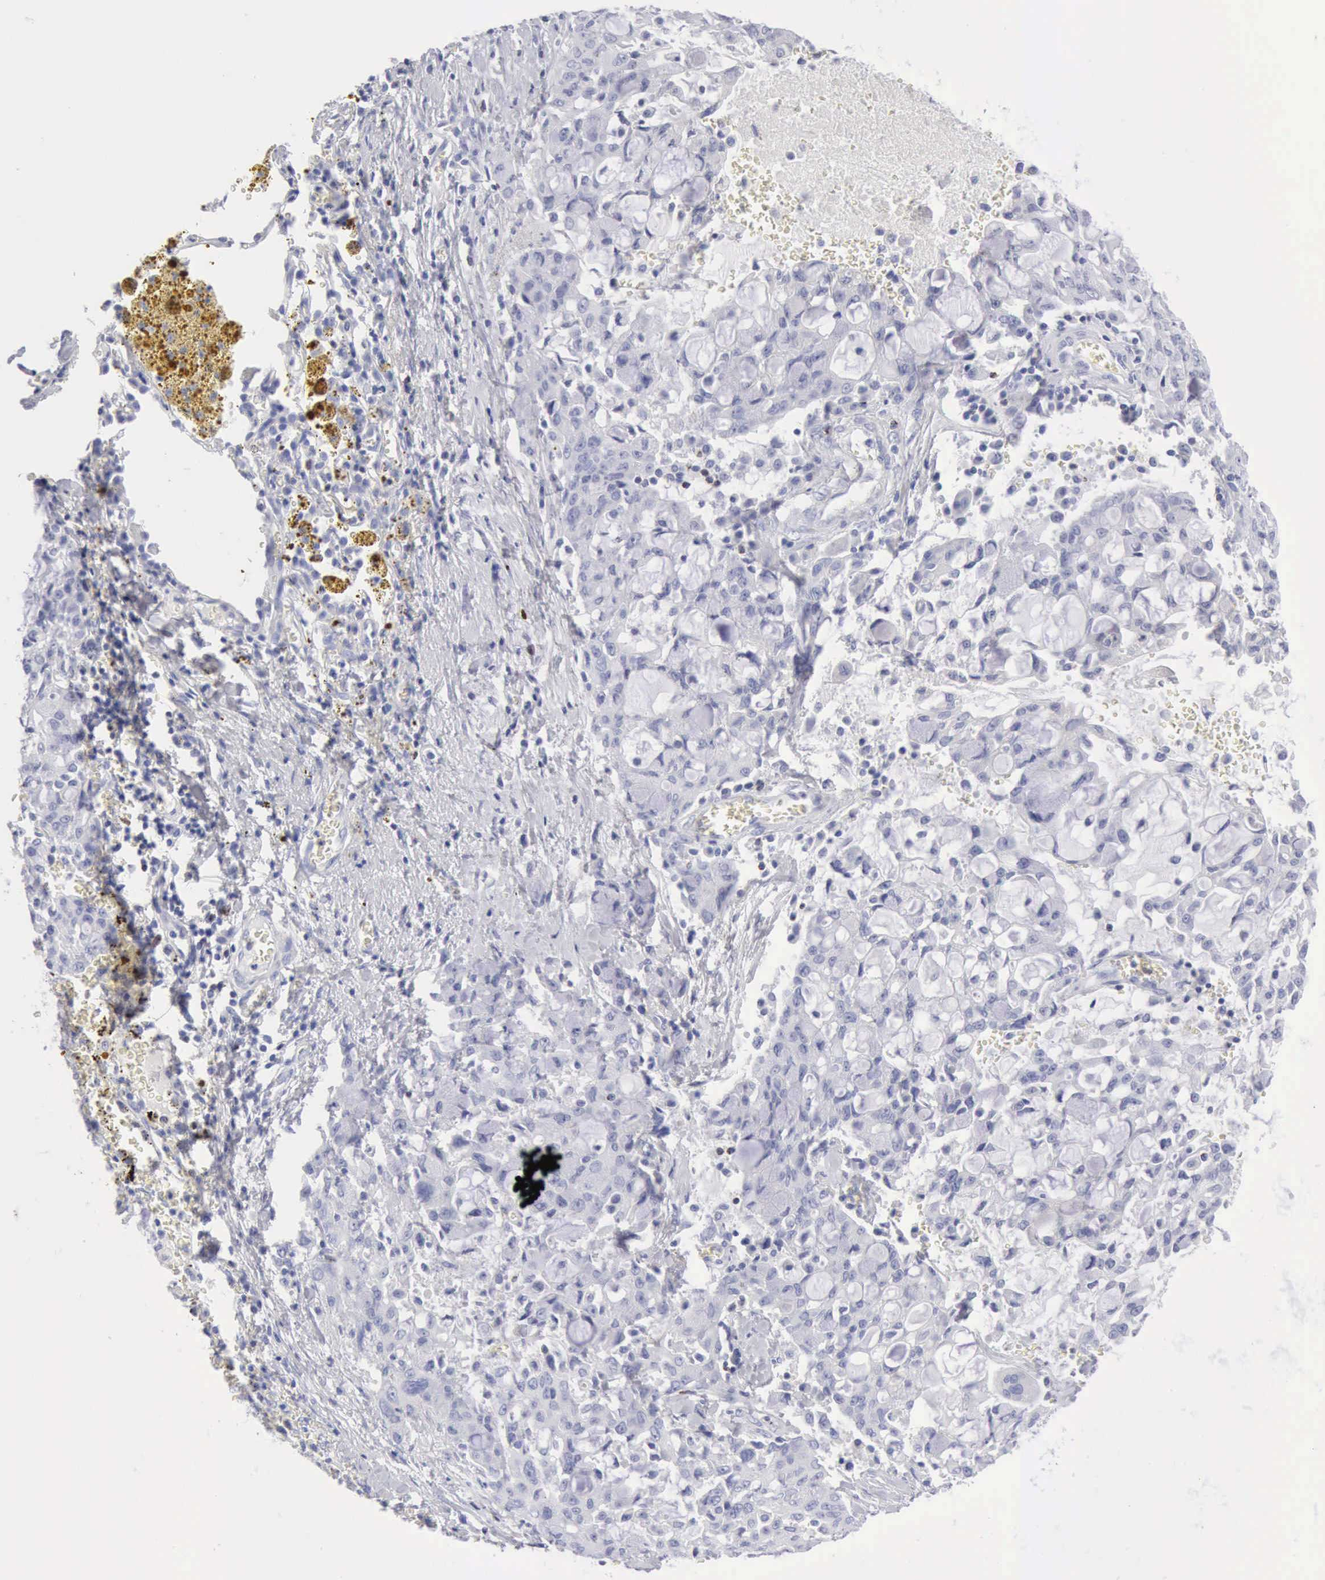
{"staining": {"intensity": "negative", "quantity": "none", "location": "none"}, "tissue": "lung cancer", "cell_type": "Tumor cells", "image_type": "cancer", "snomed": [{"axis": "morphology", "description": "Adenocarcinoma, NOS"}, {"axis": "topography", "description": "Lung"}], "caption": "The IHC micrograph has no significant positivity in tumor cells of adenocarcinoma (lung) tissue. (DAB immunohistochemistry (IHC) visualized using brightfield microscopy, high magnification).", "gene": "GZMB", "patient": {"sex": "female", "age": 44}}